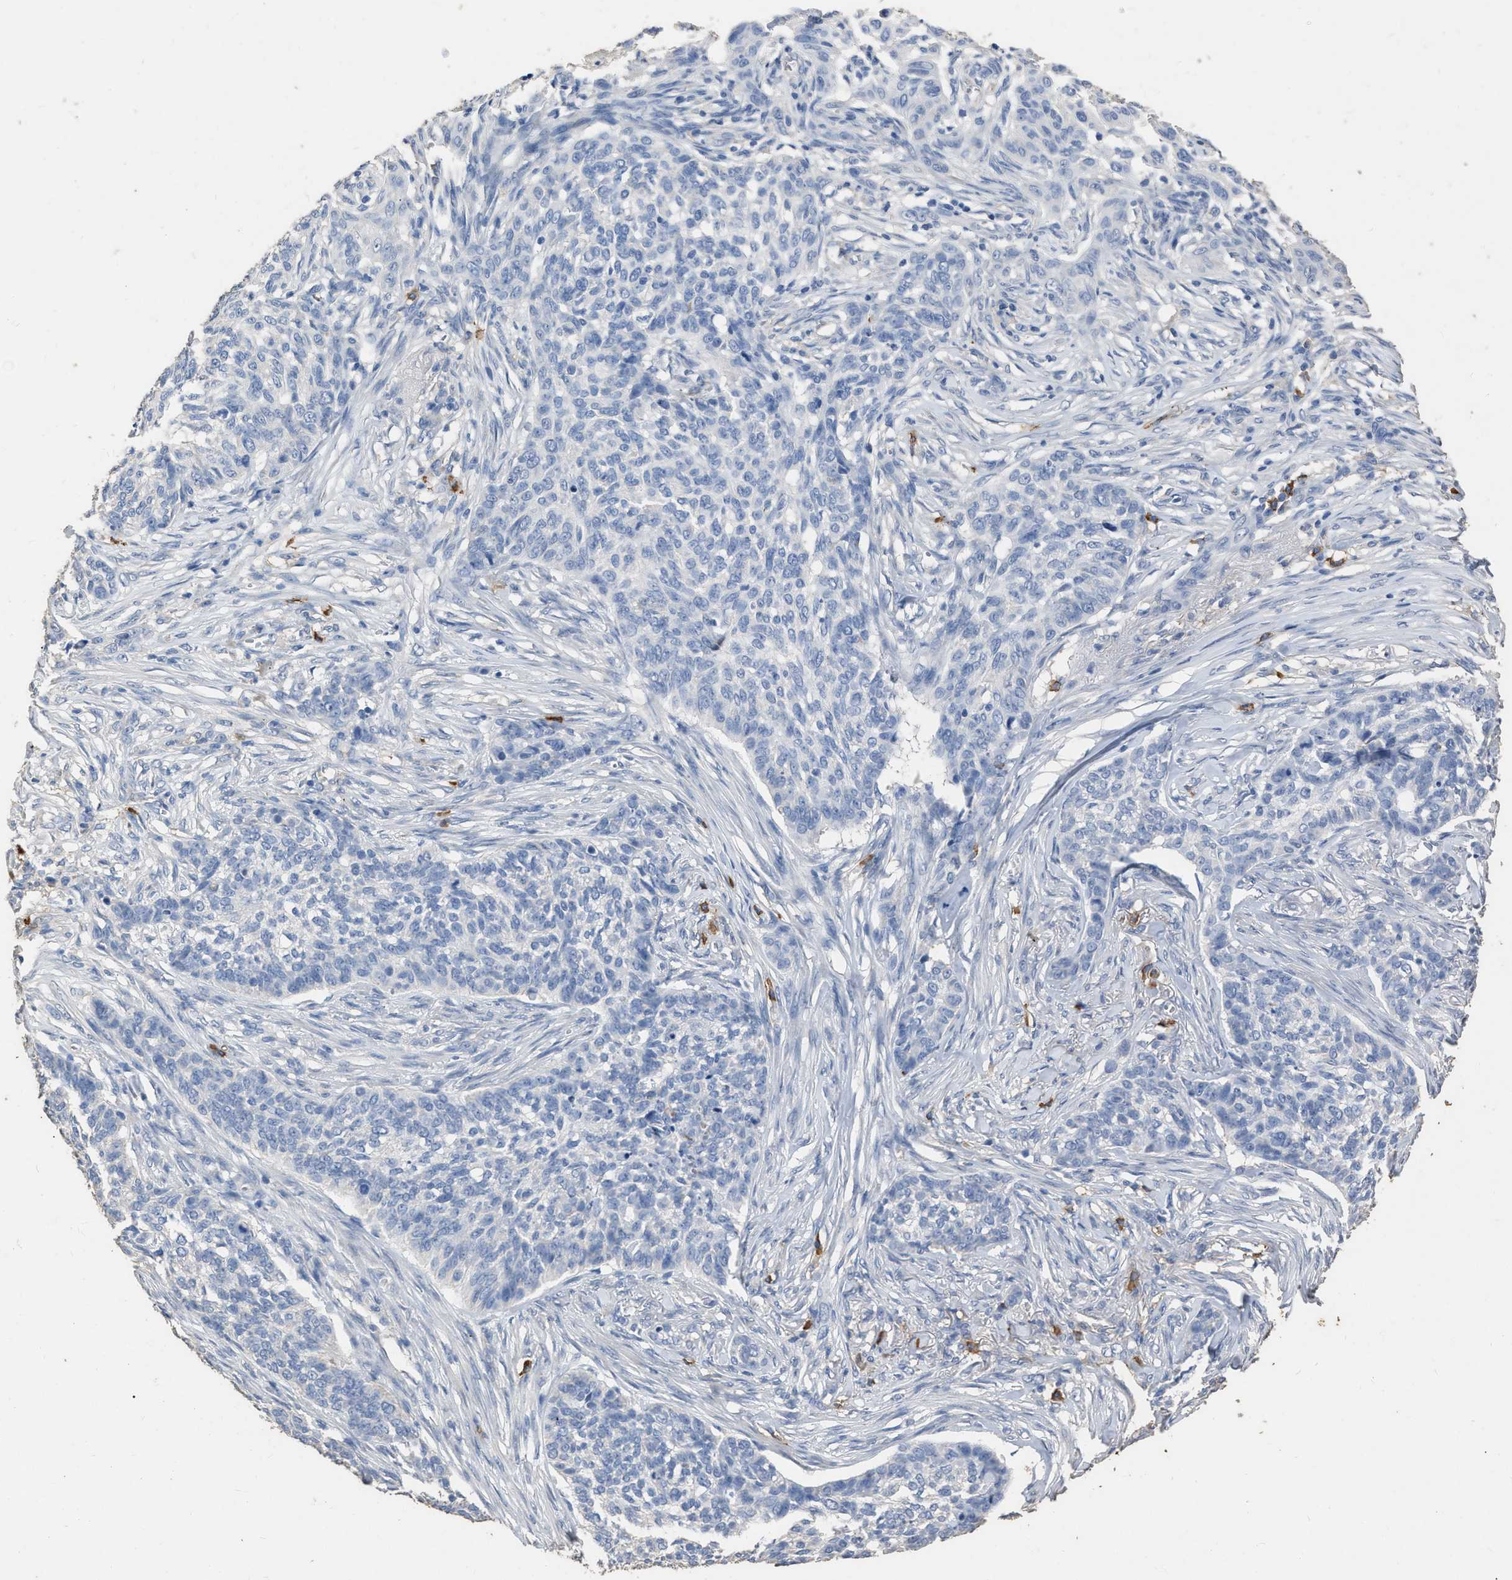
{"staining": {"intensity": "negative", "quantity": "none", "location": "none"}, "tissue": "skin cancer", "cell_type": "Tumor cells", "image_type": "cancer", "snomed": [{"axis": "morphology", "description": "Basal cell carcinoma"}, {"axis": "topography", "description": "Skin"}], "caption": "Skin cancer (basal cell carcinoma) was stained to show a protein in brown. There is no significant positivity in tumor cells.", "gene": "HABP2", "patient": {"sex": "male", "age": 85}}